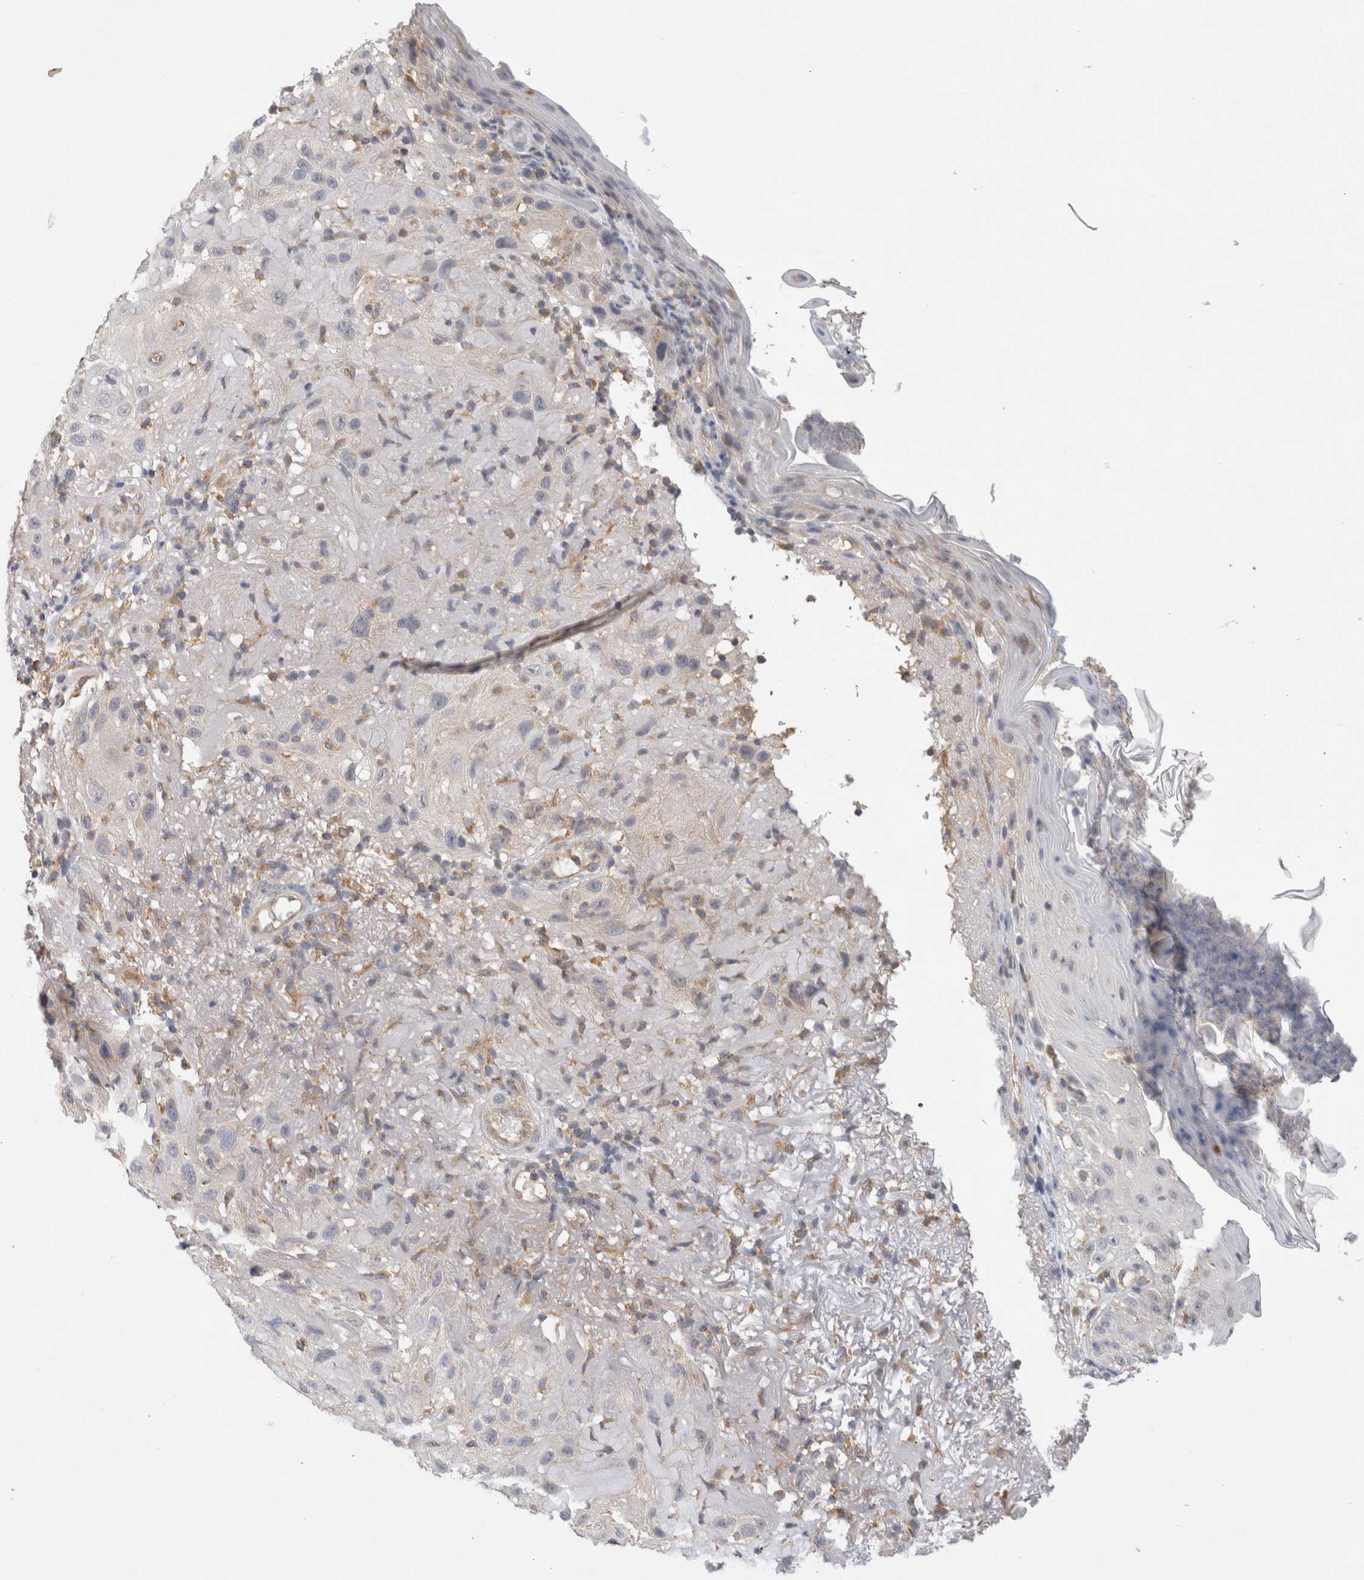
{"staining": {"intensity": "negative", "quantity": "none", "location": "none"}, "tissue": "skin cancer", "cell_type": "Tumor cells", "image_type": "cancer", "snomed": [{"axis": "morphology", "description": "Squamous cell carcinoma, NOS"}, {"axis": "topography", "description": "Skin"}], "caption": "Immunohistochemical staining of squamous cell carcinoma (skin) demonstrates no significant expression in tumor cells. (IHC, brightfield microscopy, high magnification).", "gene": "GAS1", "patient": {"sex": "female", "age": 96}}